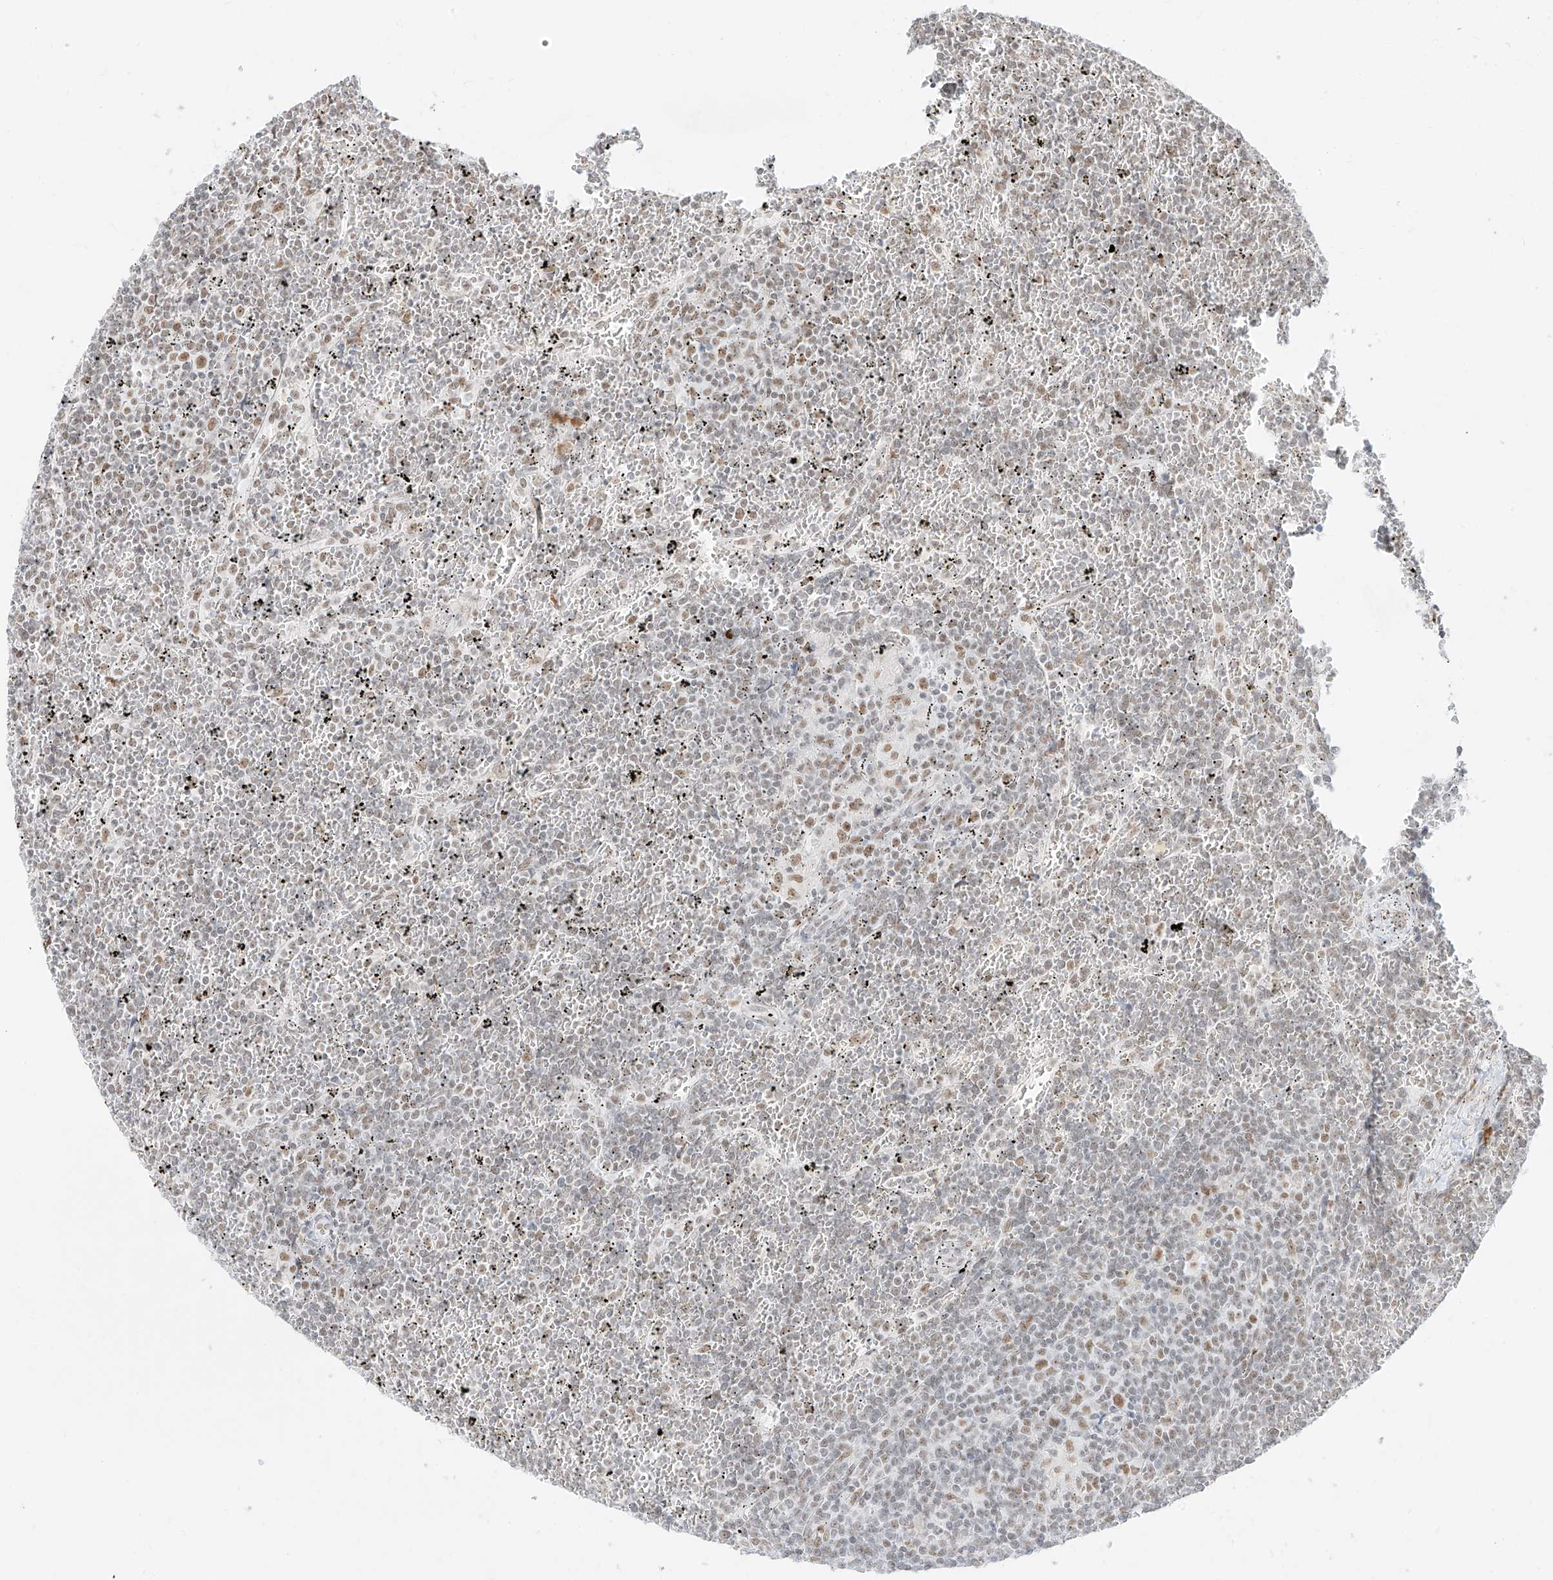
{"staining": {"intensity": "weak", "quantity": "<25%", "location": "nuclear"}, "tissue": "lymphoma", "cell_type": "Tumor cells", "image_type": "cancer", "snomed": [{"axis": "morphology", "description": "Malignant lymphoma, non-Hodgkin's type, Low grade"}, {"axis": "topography", "description": "Spleen"}], "caption": "Tumor cells show no significant protein staining in lymphoma.", "gene": "SUPT5H", "patient": {"sex": "female", "age": 19}}